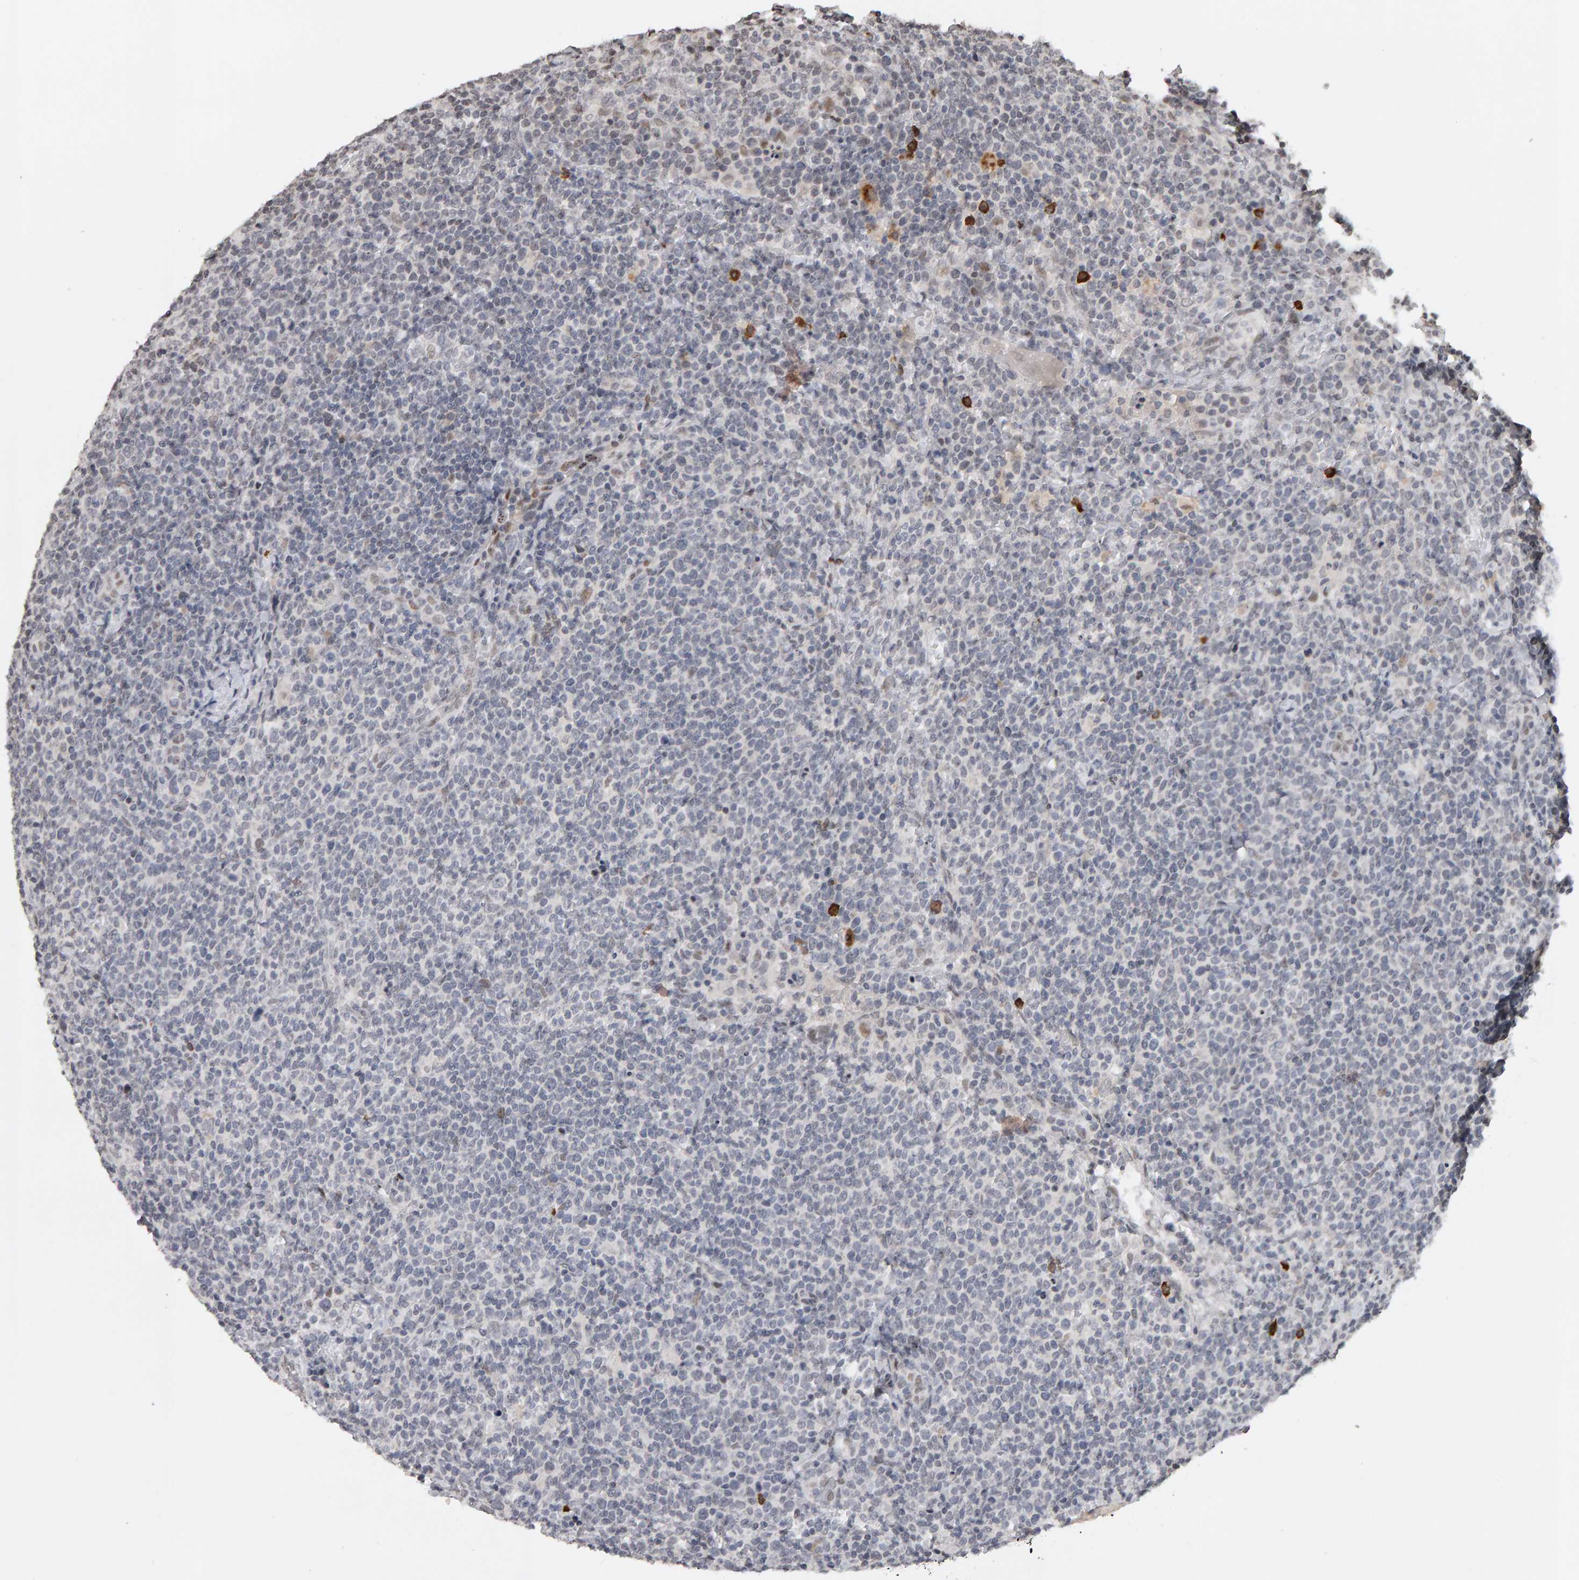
{"staining": {"intensity": "negative", "quantity": "none", "location": "none"}, "tissue": "lymphoma", "cell_type": "Tumor cells", "image_type": "cancer", "snomed": [{"axis": "morphology", "description": "Malignant lymphoma, non-Hodgkin's type, High grade"}, {"axis": "topography", "description": "Lymph node"}], "caption": "The micrograph shows no significant staining in tumor cells of lymphoma.", "gene": "TRAM1", "patient": {"sex": "male", "age": 61}}